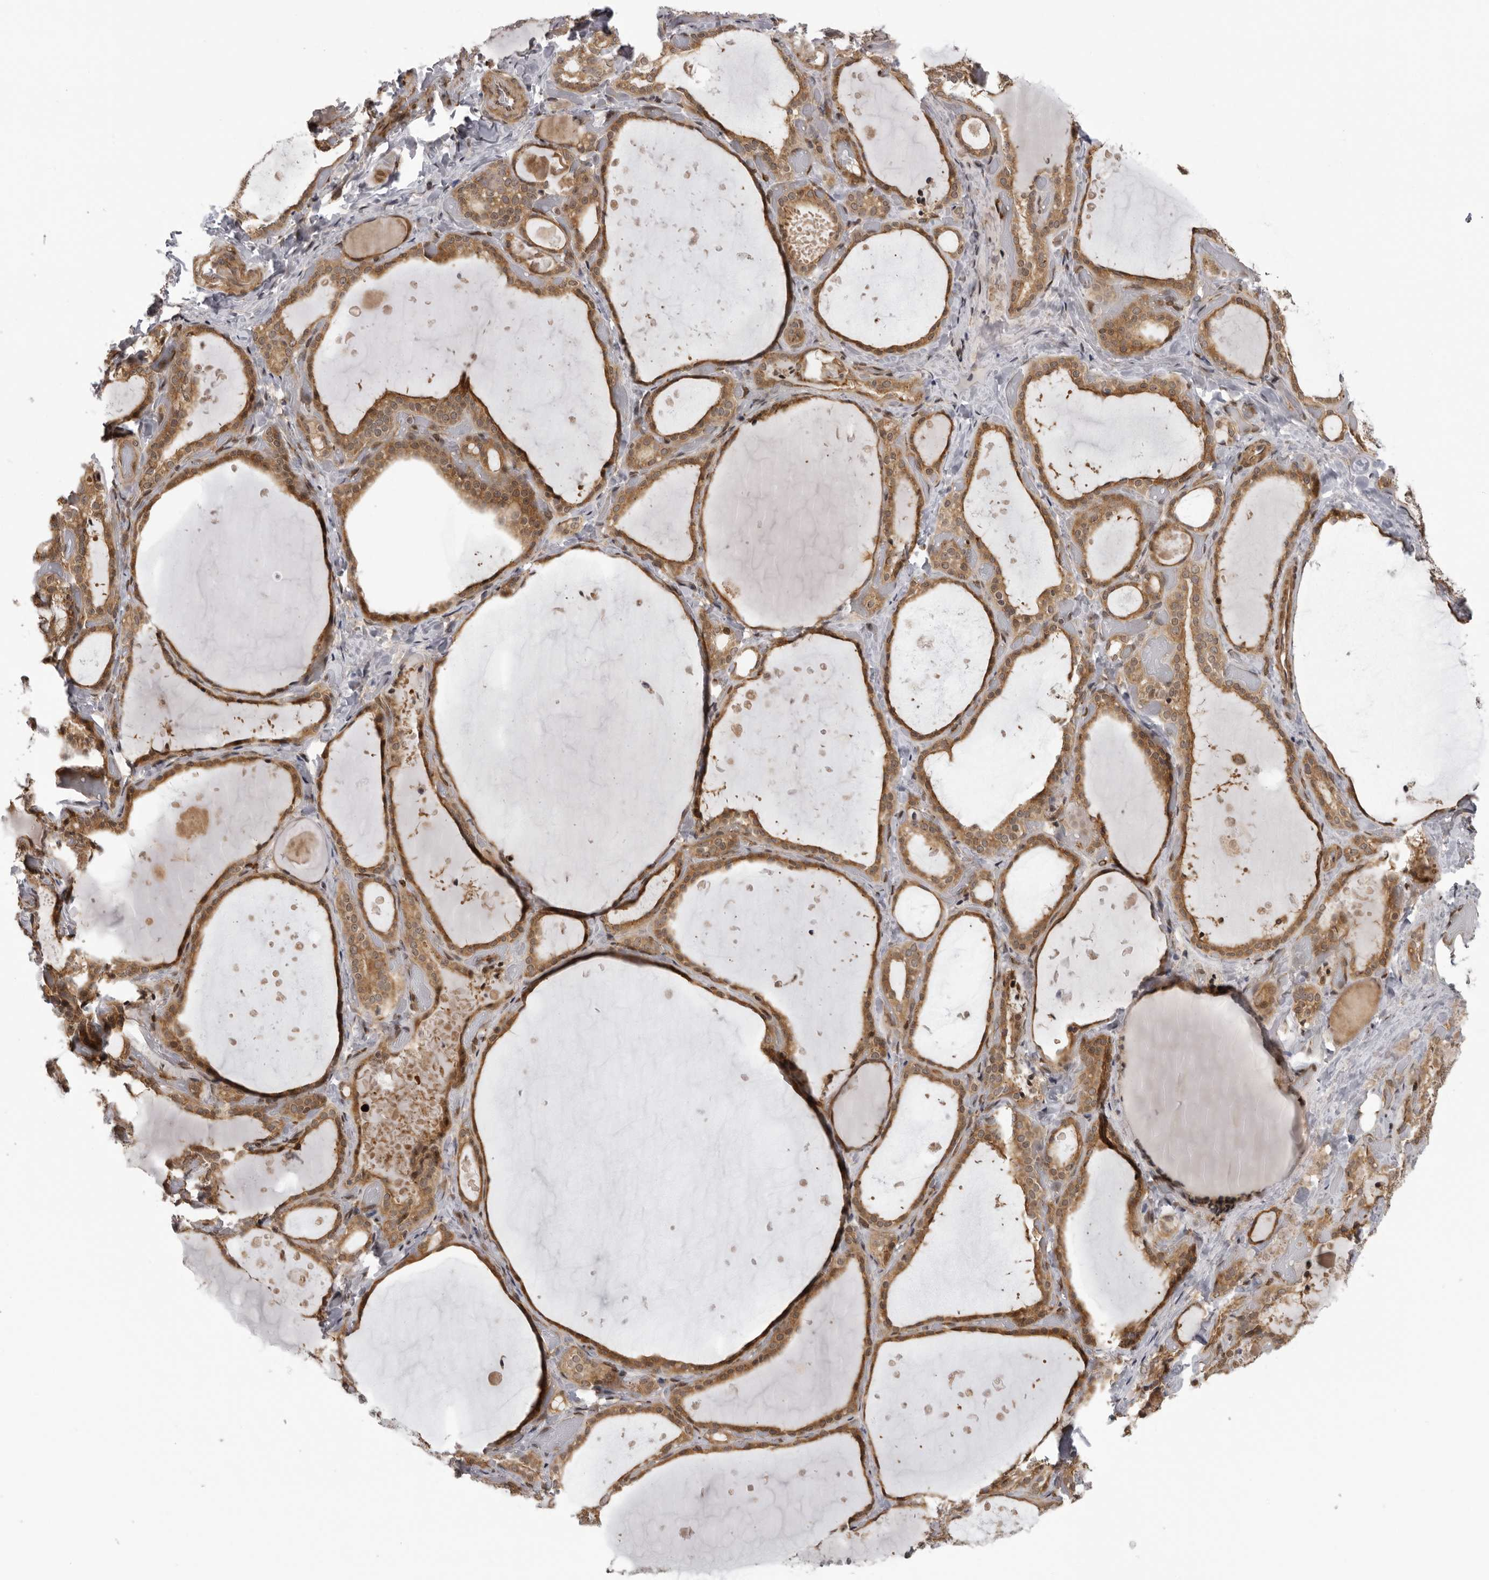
{"staining": {"intensity": "moderate", "quantity": ">75%", "location": "cytoplasmic/membranous"}, "tissue": "thyroid gland", "cell_type": "Glandular cells", "image_type": "normal", "snomed": [{"axis": "morphology", "description": "Normal tissue, NOS"}, {"axis": "topography", "description": "Thyroid gland"}], "caption": "About >75% of glandular cells in benign thyroid gland reveal moderate cytoplasmic/membranous protein expression as visualized by brown immunohistochemical staining.", "gene": "DNAH14", "patient": {"sex": "female", "age": 44}}